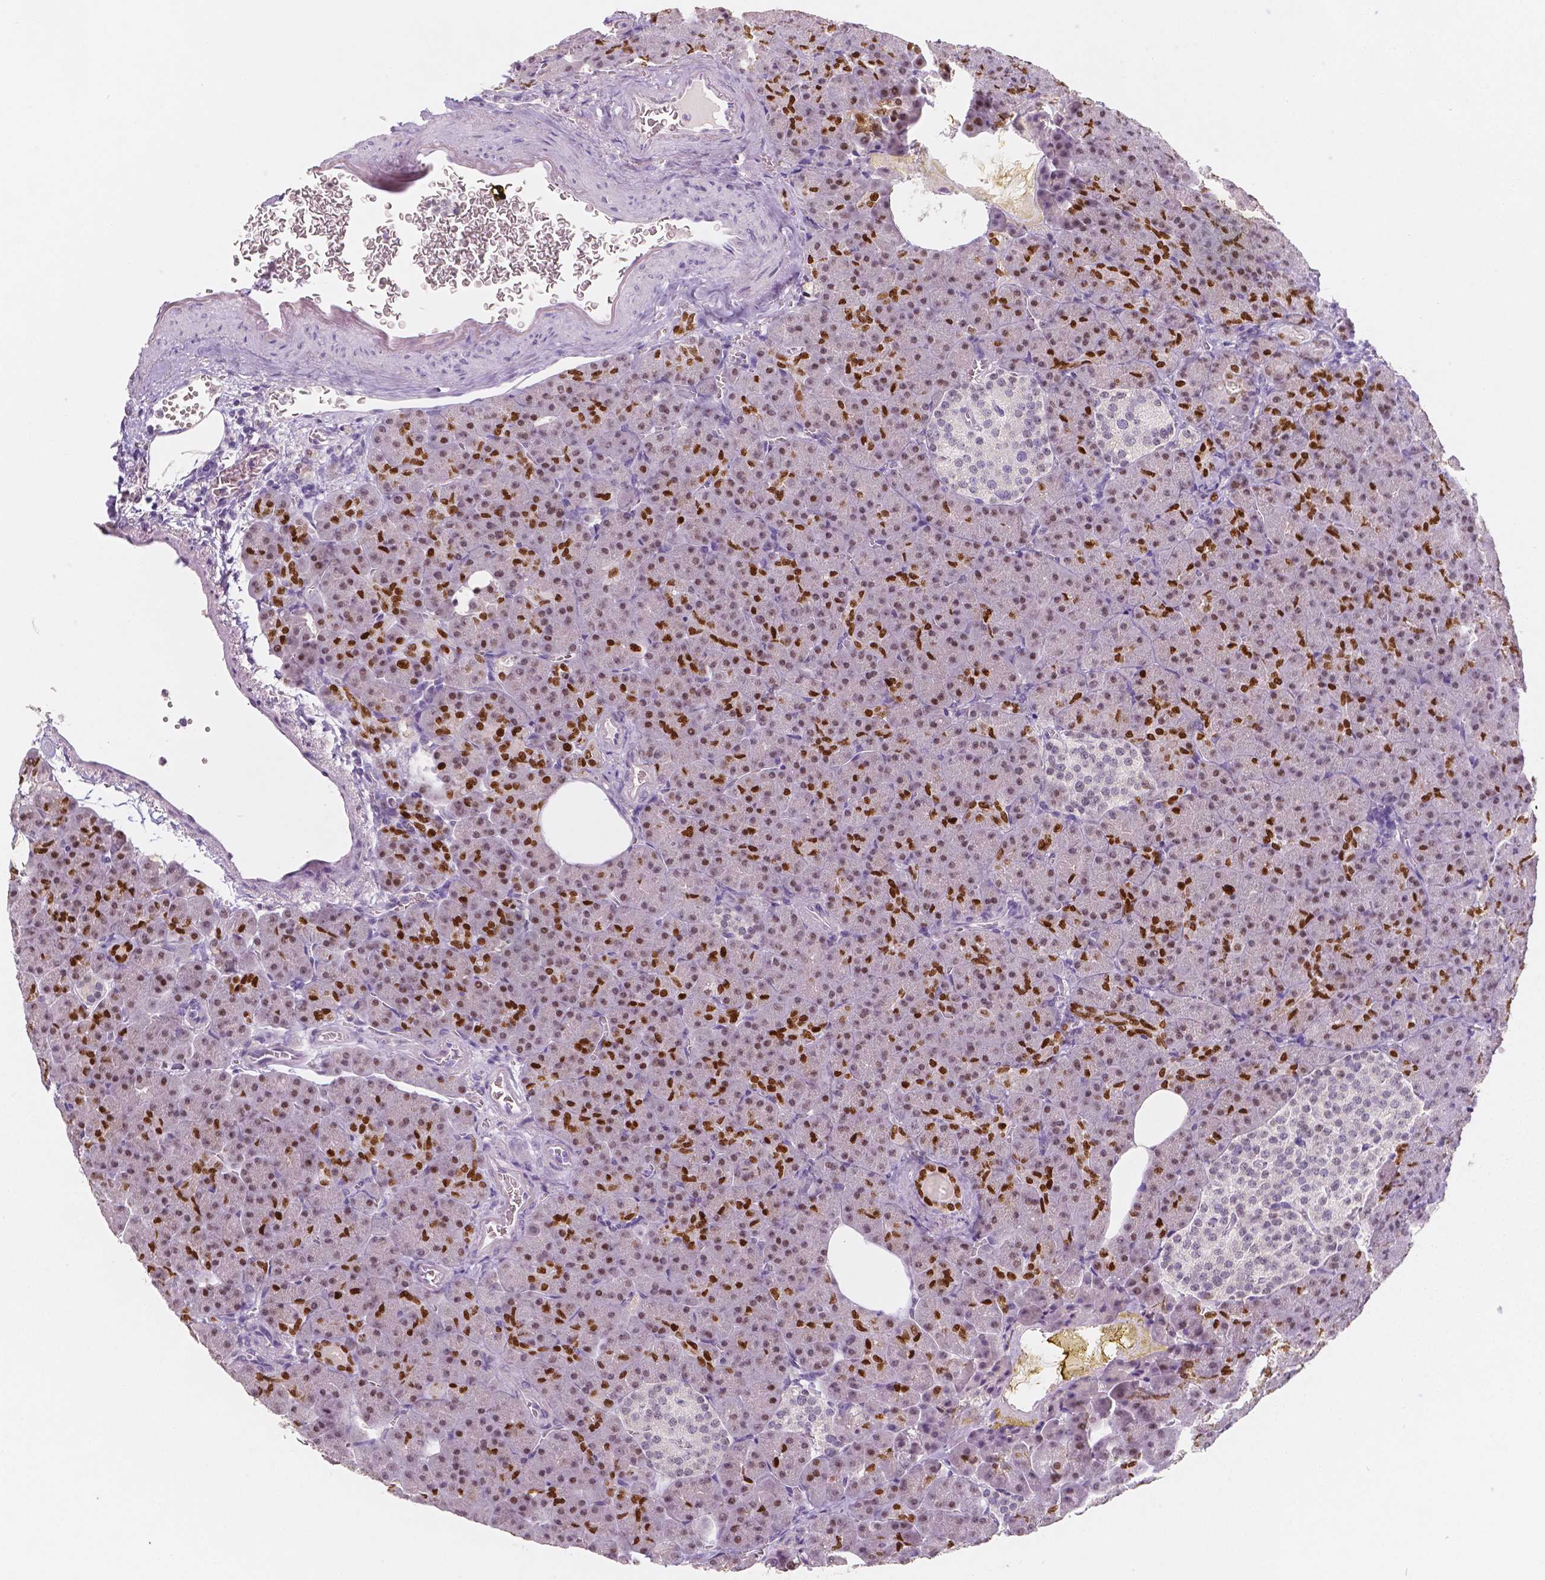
{"staining": {"intensity": "strong", "quantity": "25%-75%", "location": "nuclear"}, "tissue": "pancreas", "cell_type": "Exocrine glandular cells", "image_type": "normal", "snomed": [{"axis": "morphology", "description": "Normal tissue, NOS"}, {"axis": "topography", "description": "Pancreas"}], "caption": "This histopathology image exhibits immunohistochemistry (IHC) staining of benign human pancreas, with high strong nuclear expression in about 25%-75% of exocrine glandular cells.", "gene": "HNF1B", "patient": {"sex": "female", "age": 74}}